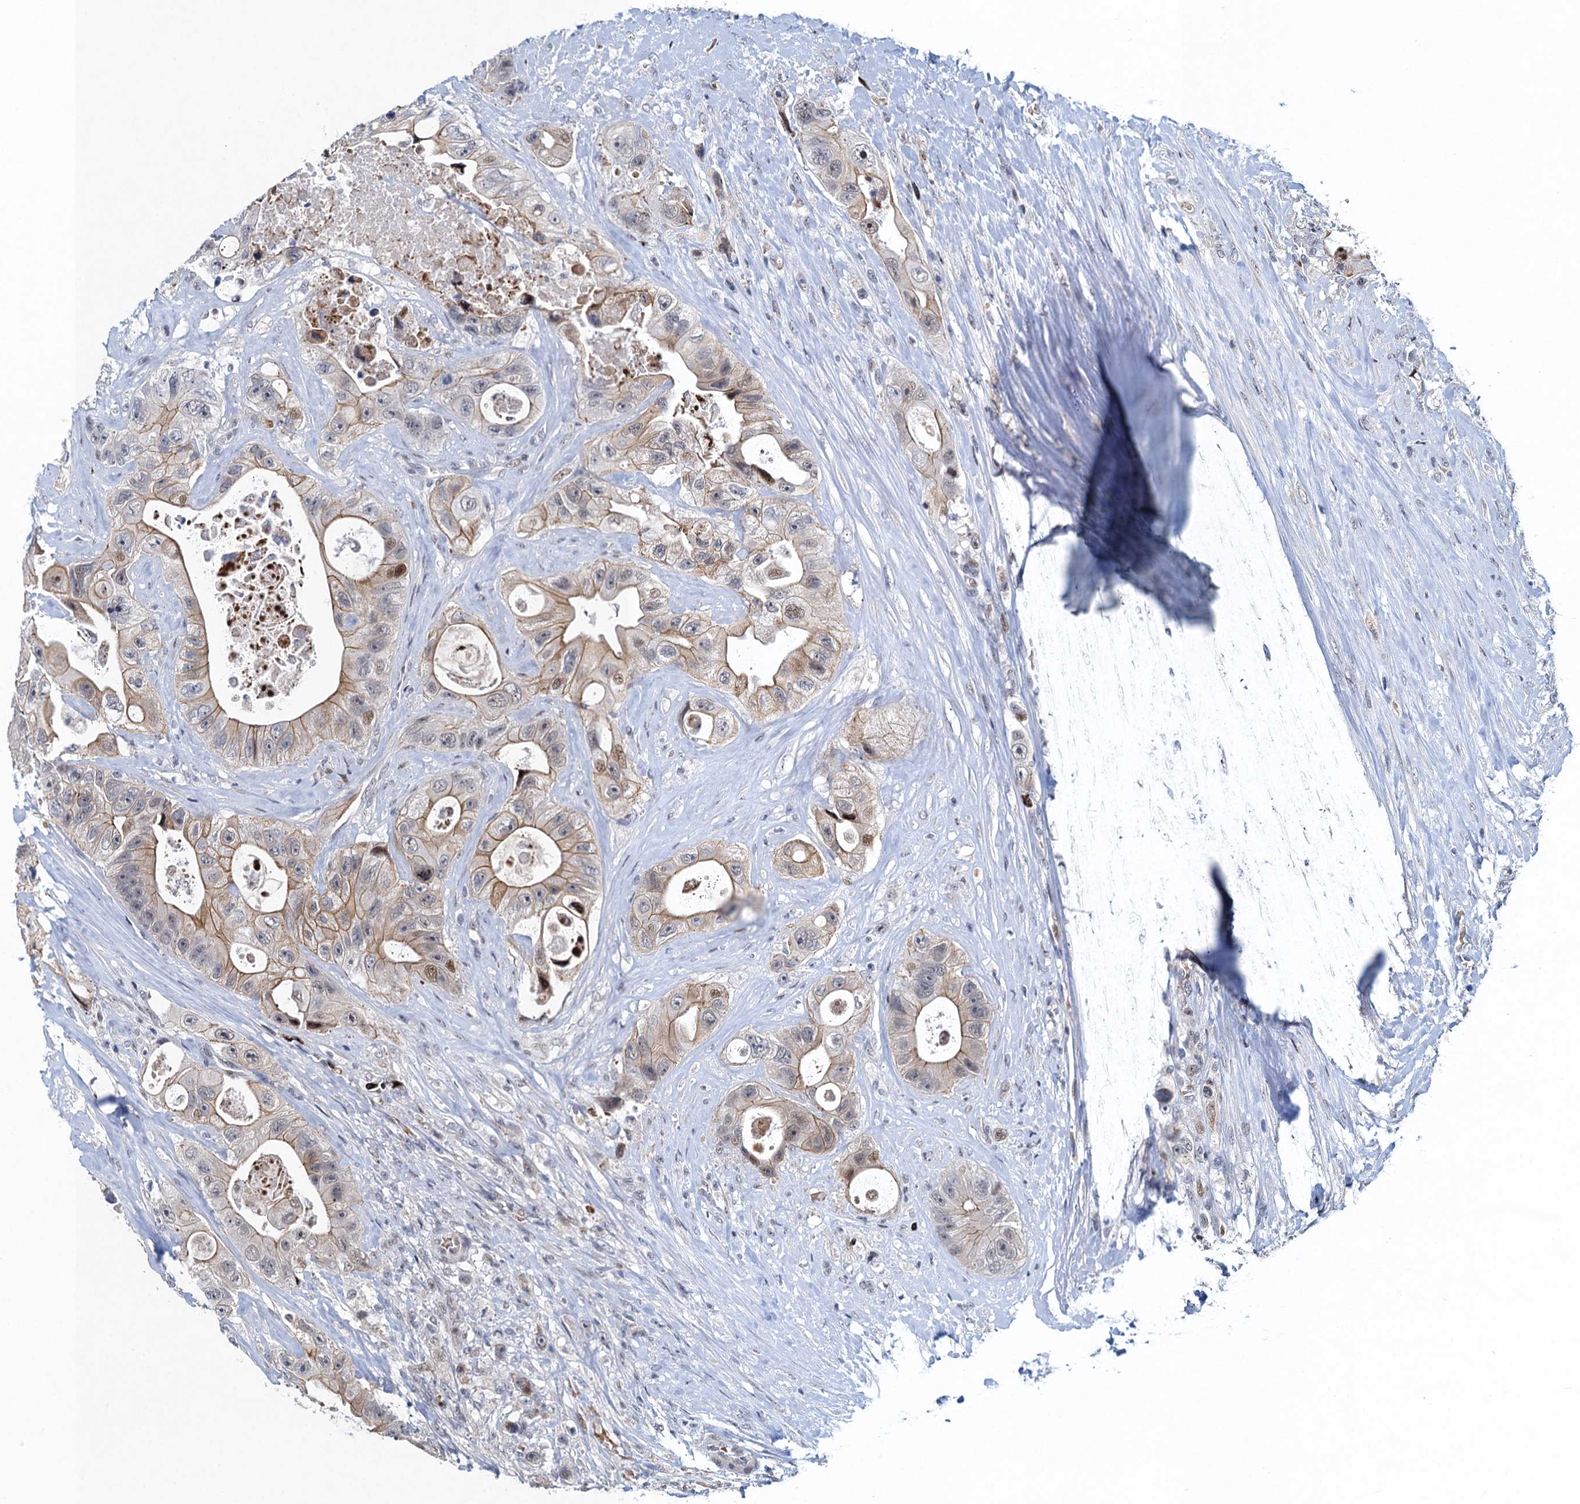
{"staining": {"intensity": "moderate", "quantity": "<25%", "location": "cytoplasmic/membranous"}, "tissue": "colorectal cancer", "cell_type": "Tumor cells", "image_type": "cancer", "snomed": [{"axis": "morphology", "description": "Adenocarcinoma, NOS"}, {"axis": "topography", "description": "Colon"}], "caption": "High-power microscopy captured an IHC photomicrograph of colorectal cancer (adenocarcinoma), revealing moderate cytoplasmic/membranous staining in approximately <25% of tumor cells.", "gene": "ATOSA", "patient": {"sex": "female", "age": 46}}